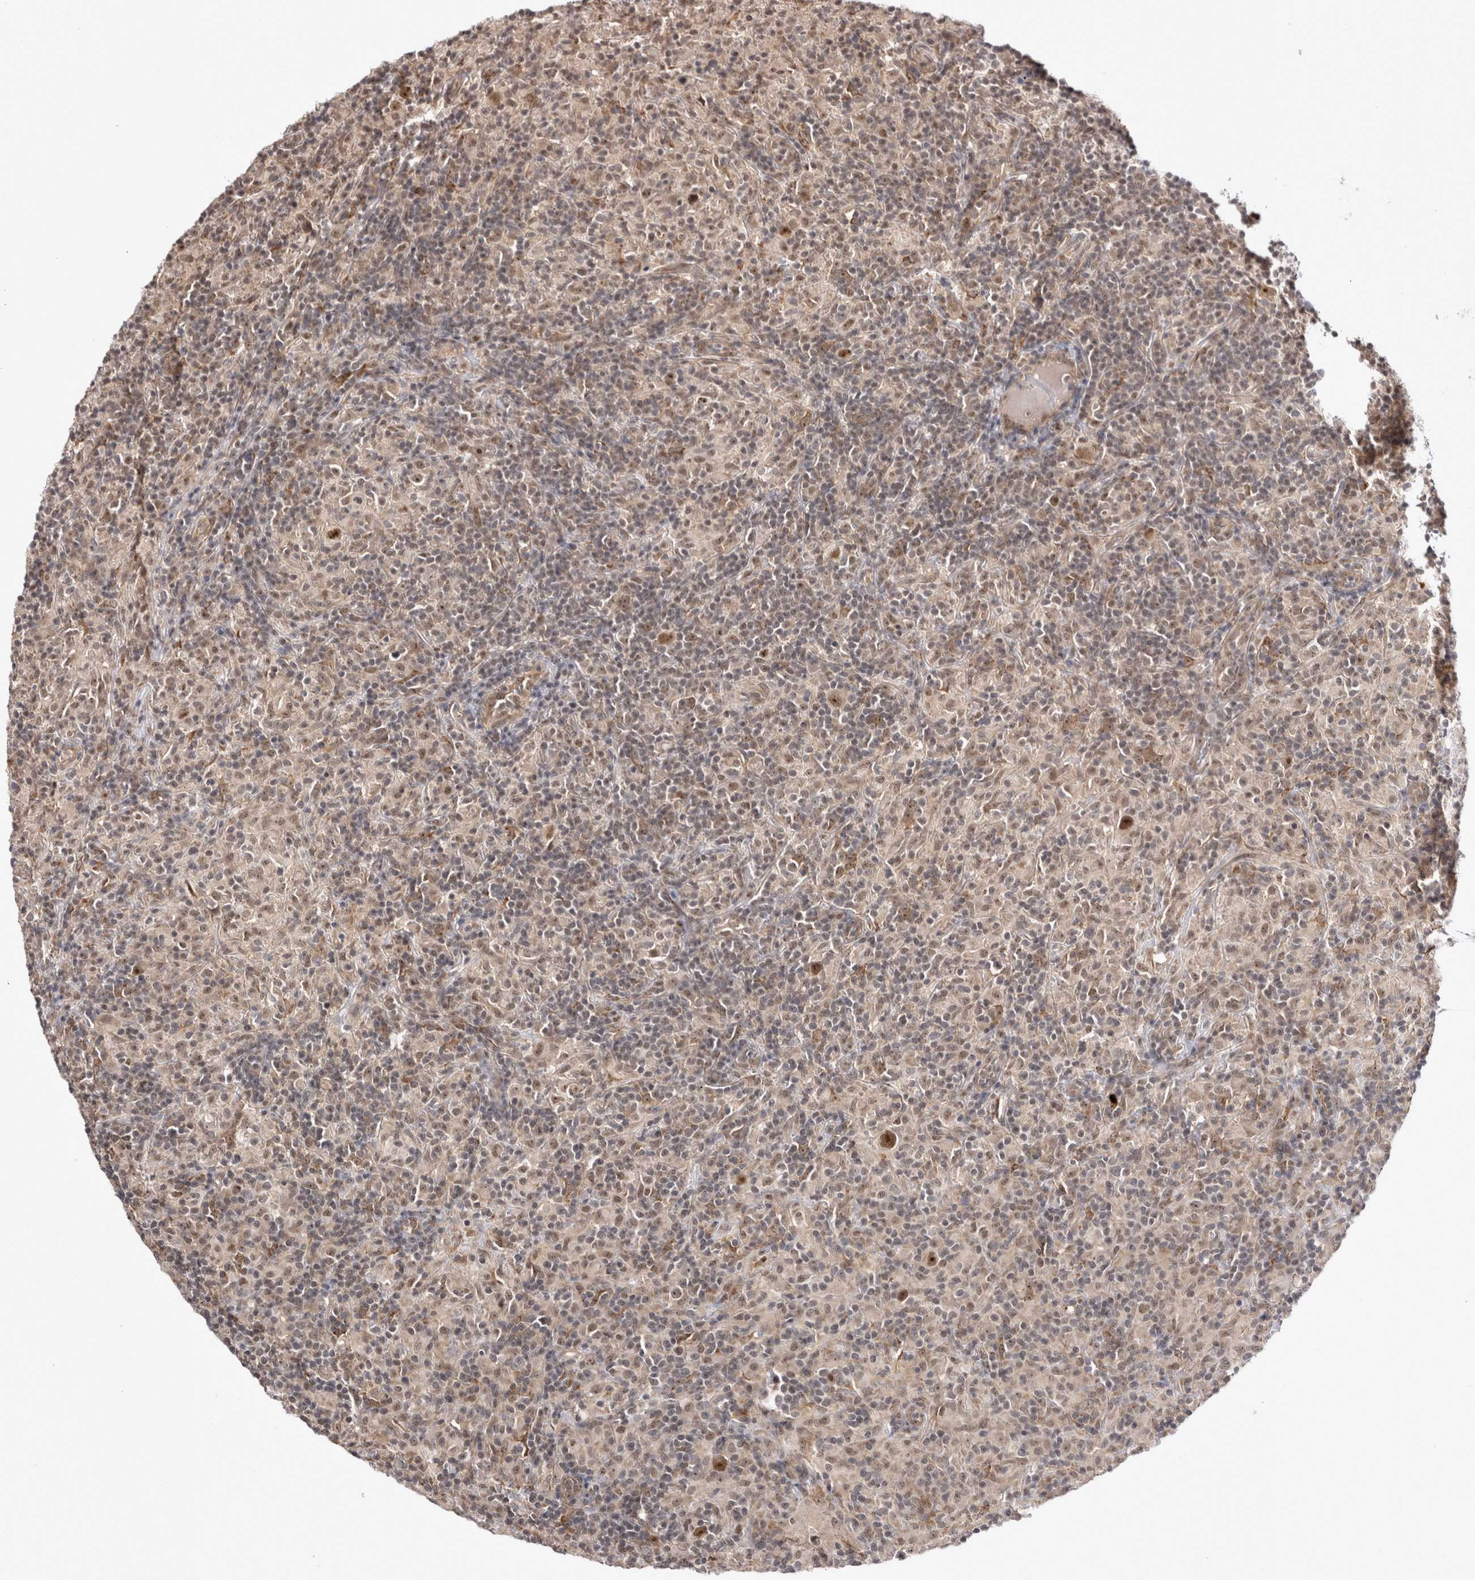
{"staining": {"intensity": "moderate", "quantity": ">75%", "location": "nuclear"}, "tissue": "lymphoma", "cell_type": "Tumor cells", "image_type": "cancer", "snomed": [{"axis": "morphology", "description": "Hodgkin's disease, NOS"}, {"axis": "topography", "description": "Lymph node"}], "caption": "Tumor cells display medium levels of moderate nuclear staining in approximately >75% of cells in human Hodgkin's disease.", "gene": "EXOSC4", "patient": {"sex": "male", "age": 70}}